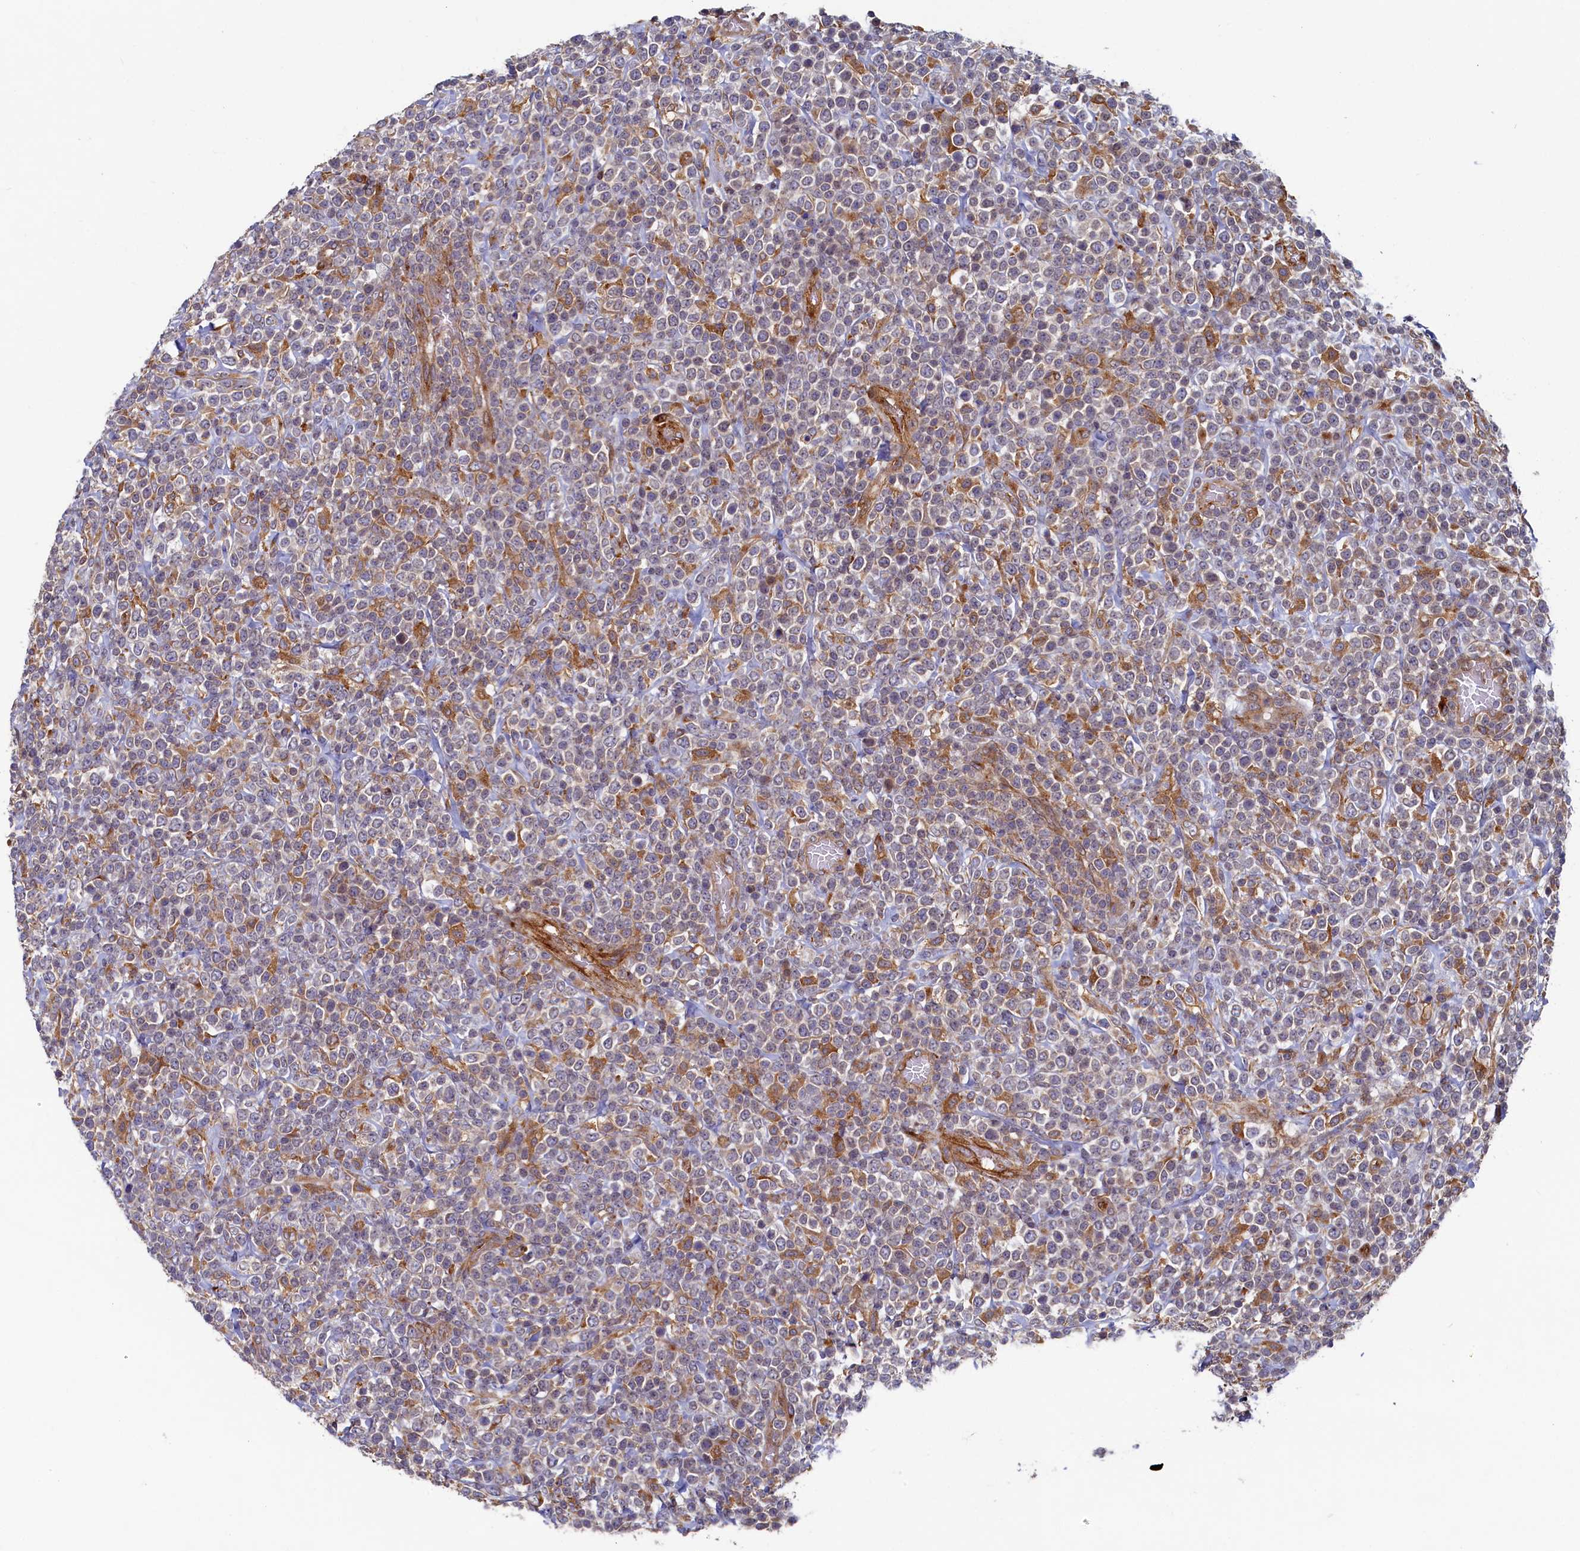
{"staining": {"intensity": "weak", "quantity": "<25%", "location": "cytoplasmic/membranous"}, "tissue": "lymphoma", "cell_type": "Tumor cells", "image_type": "cancer", "snomed": [{"axis": "morphology", "description": "Malignant lymphoma, non-Hodgkin's type, High grade"}, {"axis": "topography", "description": "Colon"}], "caption": "This is a image of immunohistochemistry staining of high-grade malignant lymphoma, non-Hodgkin's type, which shows no positivity in tumor cells.", "gene": "STX12", "patient": {"sex": "female", "age": 53}}